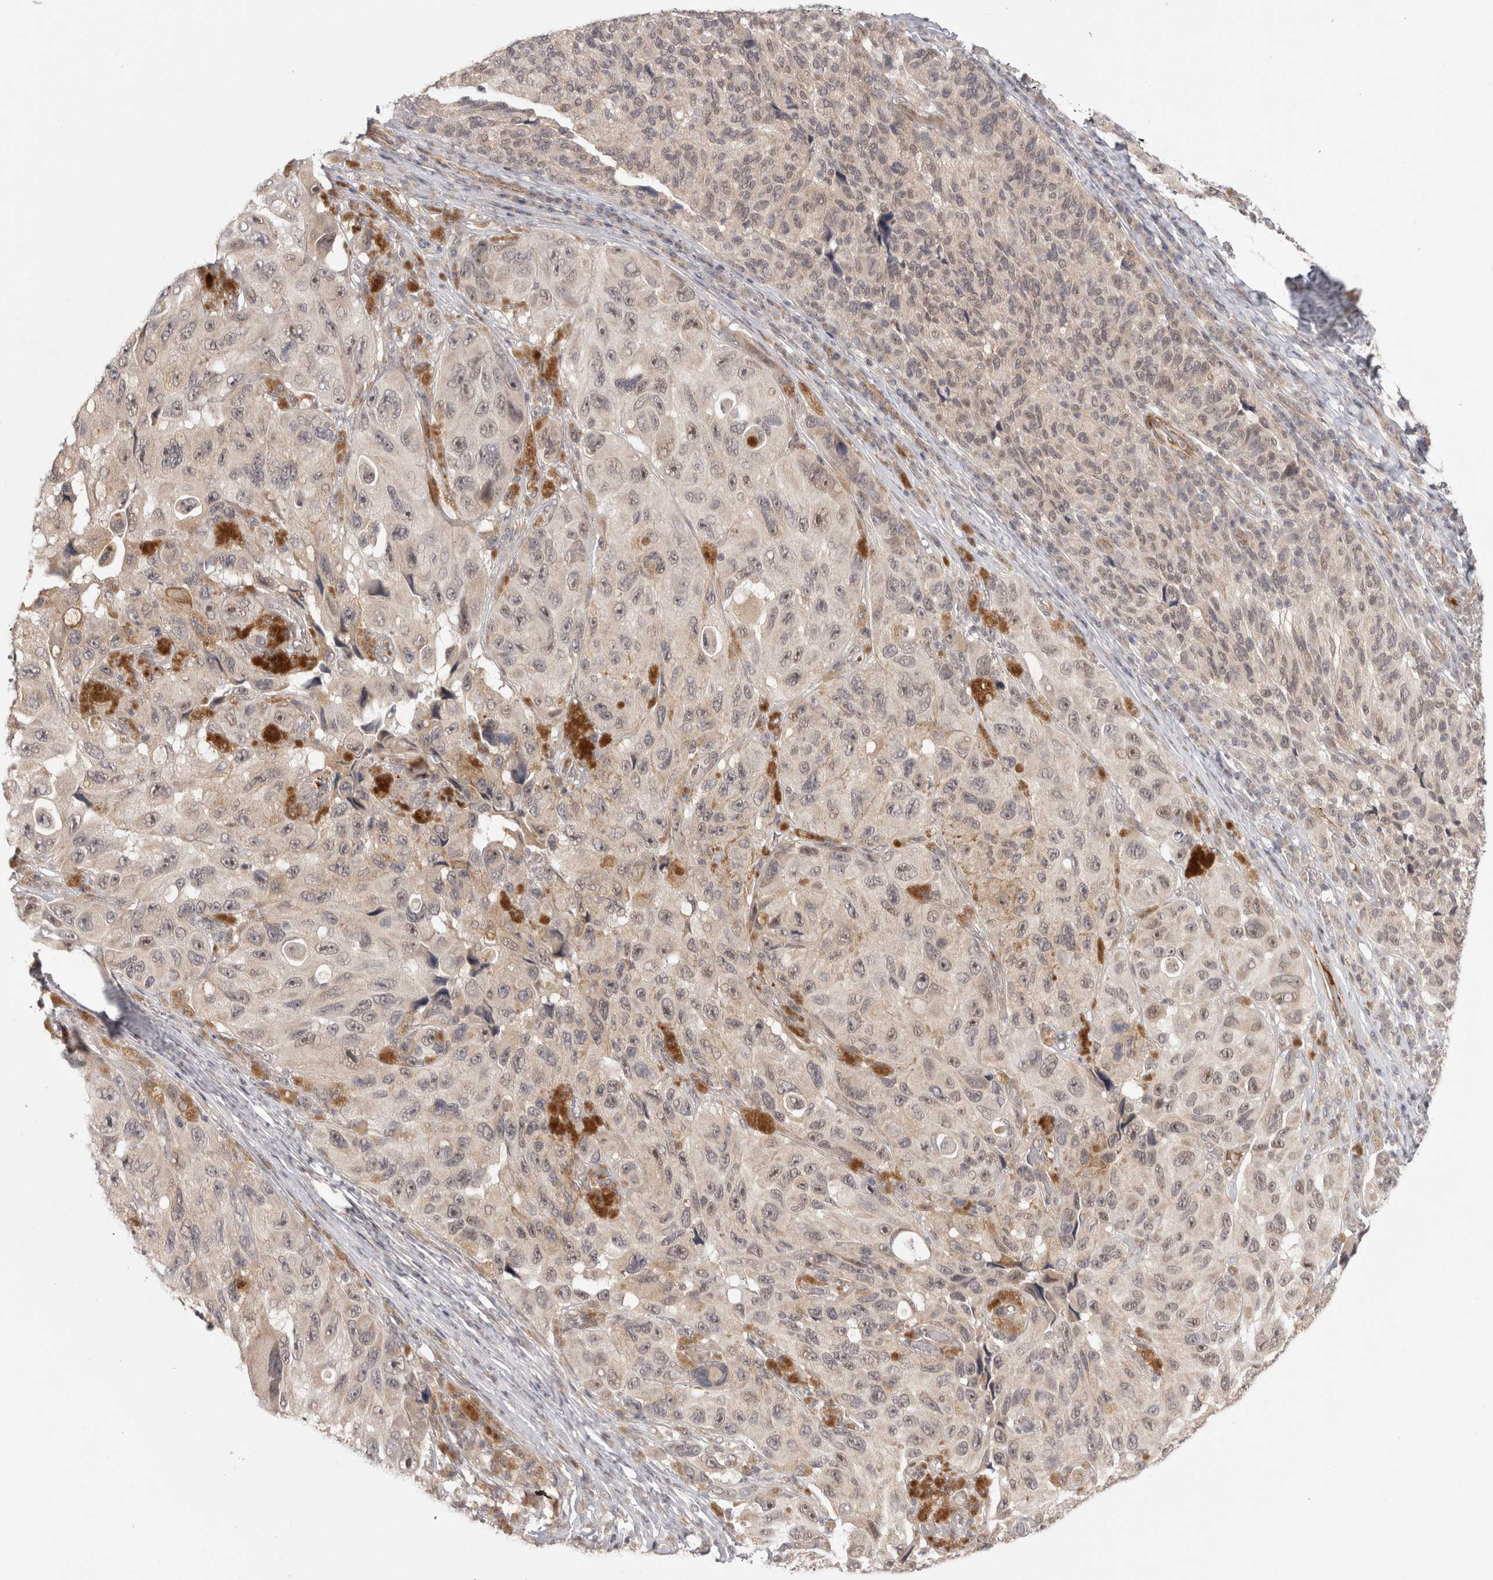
{"staining": {"intensity": "weak", "quantity": ">75%", "location": "cytoplasmic/membranous,nuclear"}, "tissue": "melanoma", "cell_type": "Tumor cells", "image_type": "cancer", "snomed": [{"axis": "morphology", "description": "Malignant melanoma, NOS"}, {"axis": "topography", "description": "Skin"}], "caption": "Melanoma stained with immunohistochemistry demonstrates weak cytoplasmic/membranous and nuclear expression in about >75% of tumor cells. (Brightfield microscopy of DAB IHC at high magnification).", "gene": "ZNF318", "patient": {"sex": "female", "age": 73}}